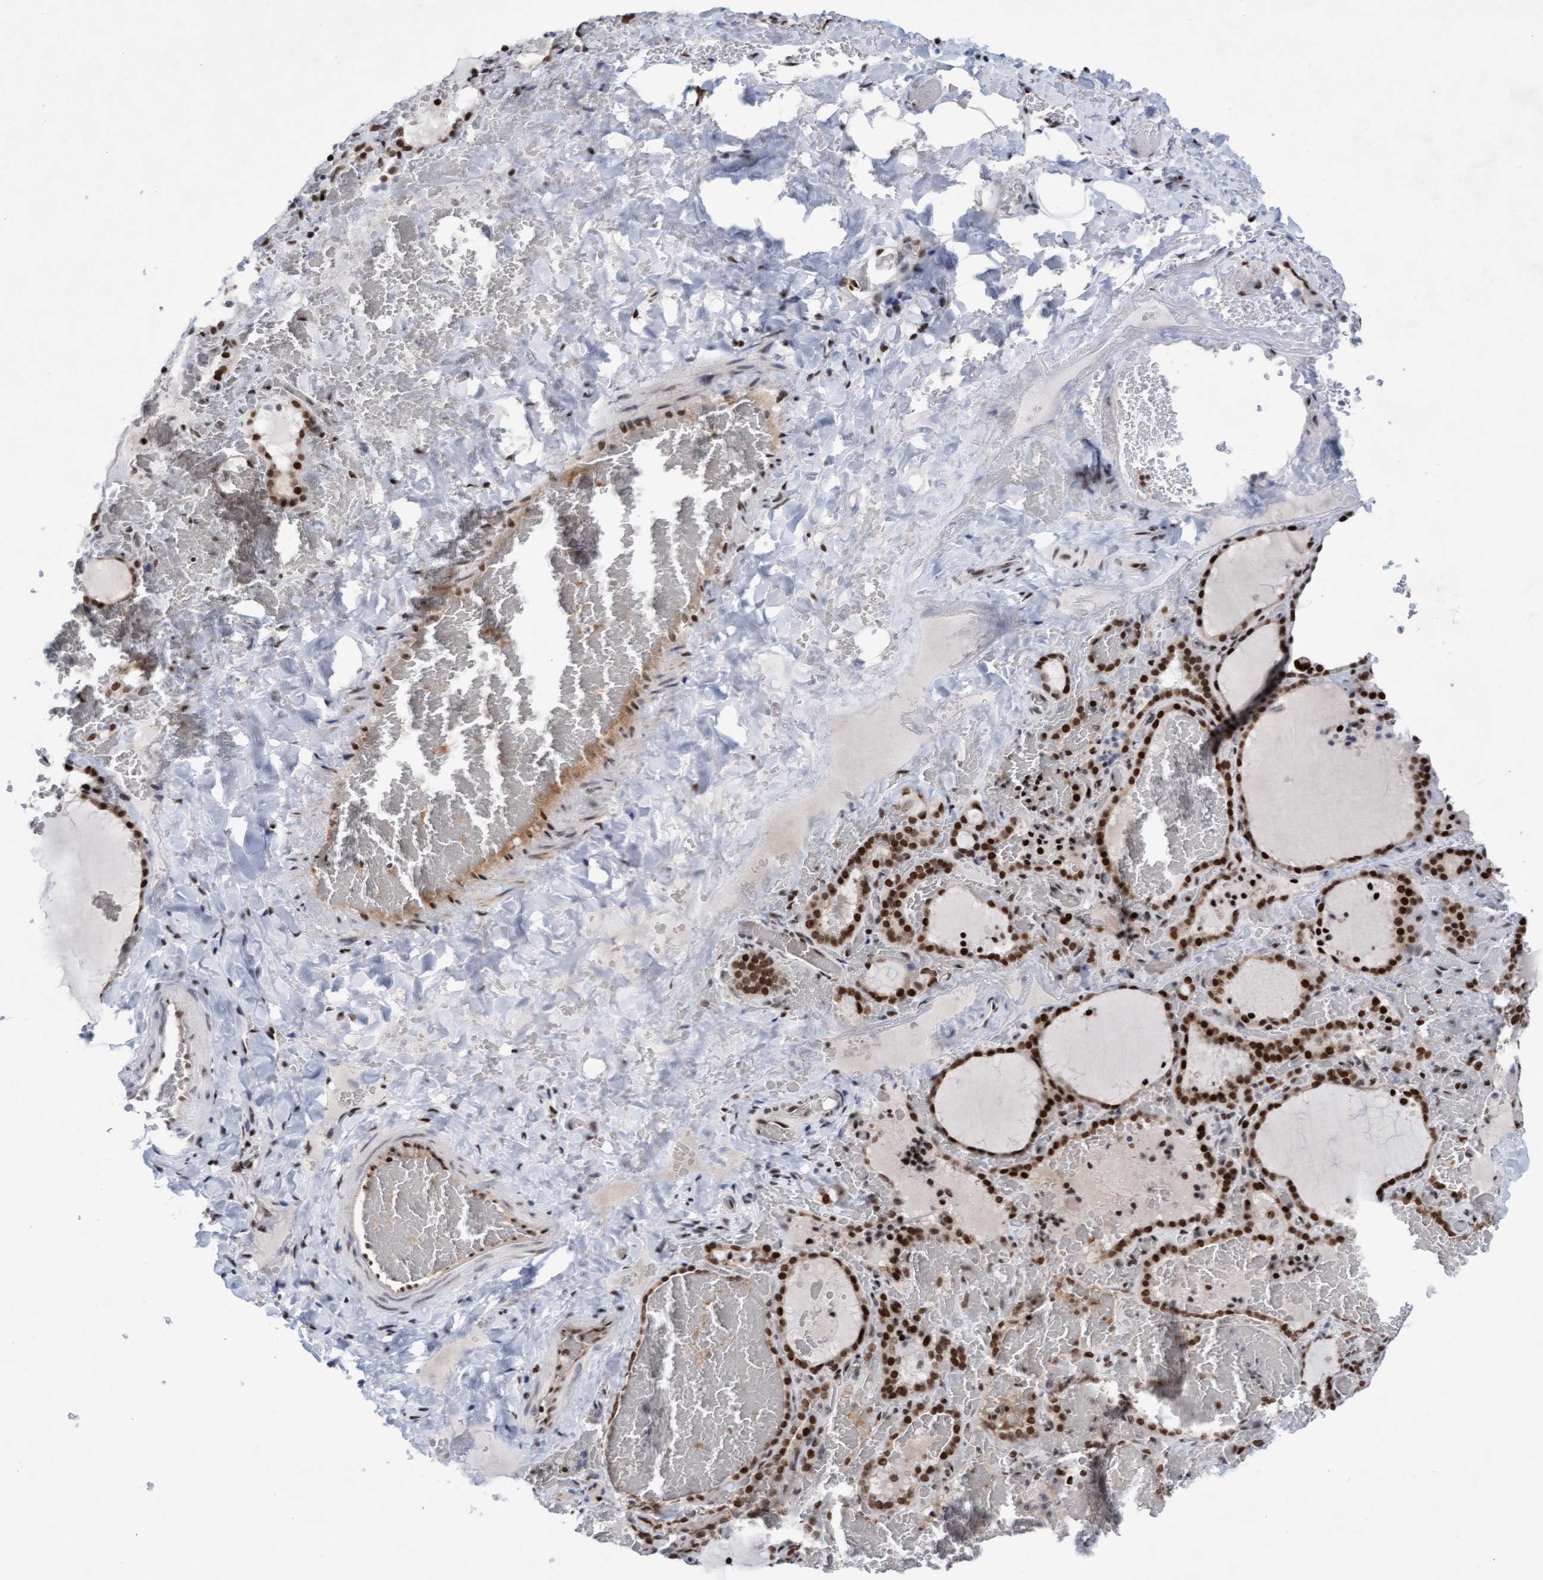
{"staining": {"intensity": "strong", "quantity": ">75%", "location": "nuclear"}, "tissue": "thyroid gland", "cell_type": "Glandular cells", "image_type": "normal", "snomed": [{"axis": "morphology", "description": "Normal tissue, NOS"}, {"axis": "topography", "description": "Thyroid gland"}], "caption": "A brown stain shows strong nuclear expression of a protein in glandular cells of unremarkable human thyroid gland. The staining was performed using DAB (3,3'-diaminobenzidine) to visualize the protein expression in brown, while the nuclei were stained in blue with hematoxylin (Magnification: 20x).", "gene": "GLRX2", "patient": {"sex": "female", "age": 22}}